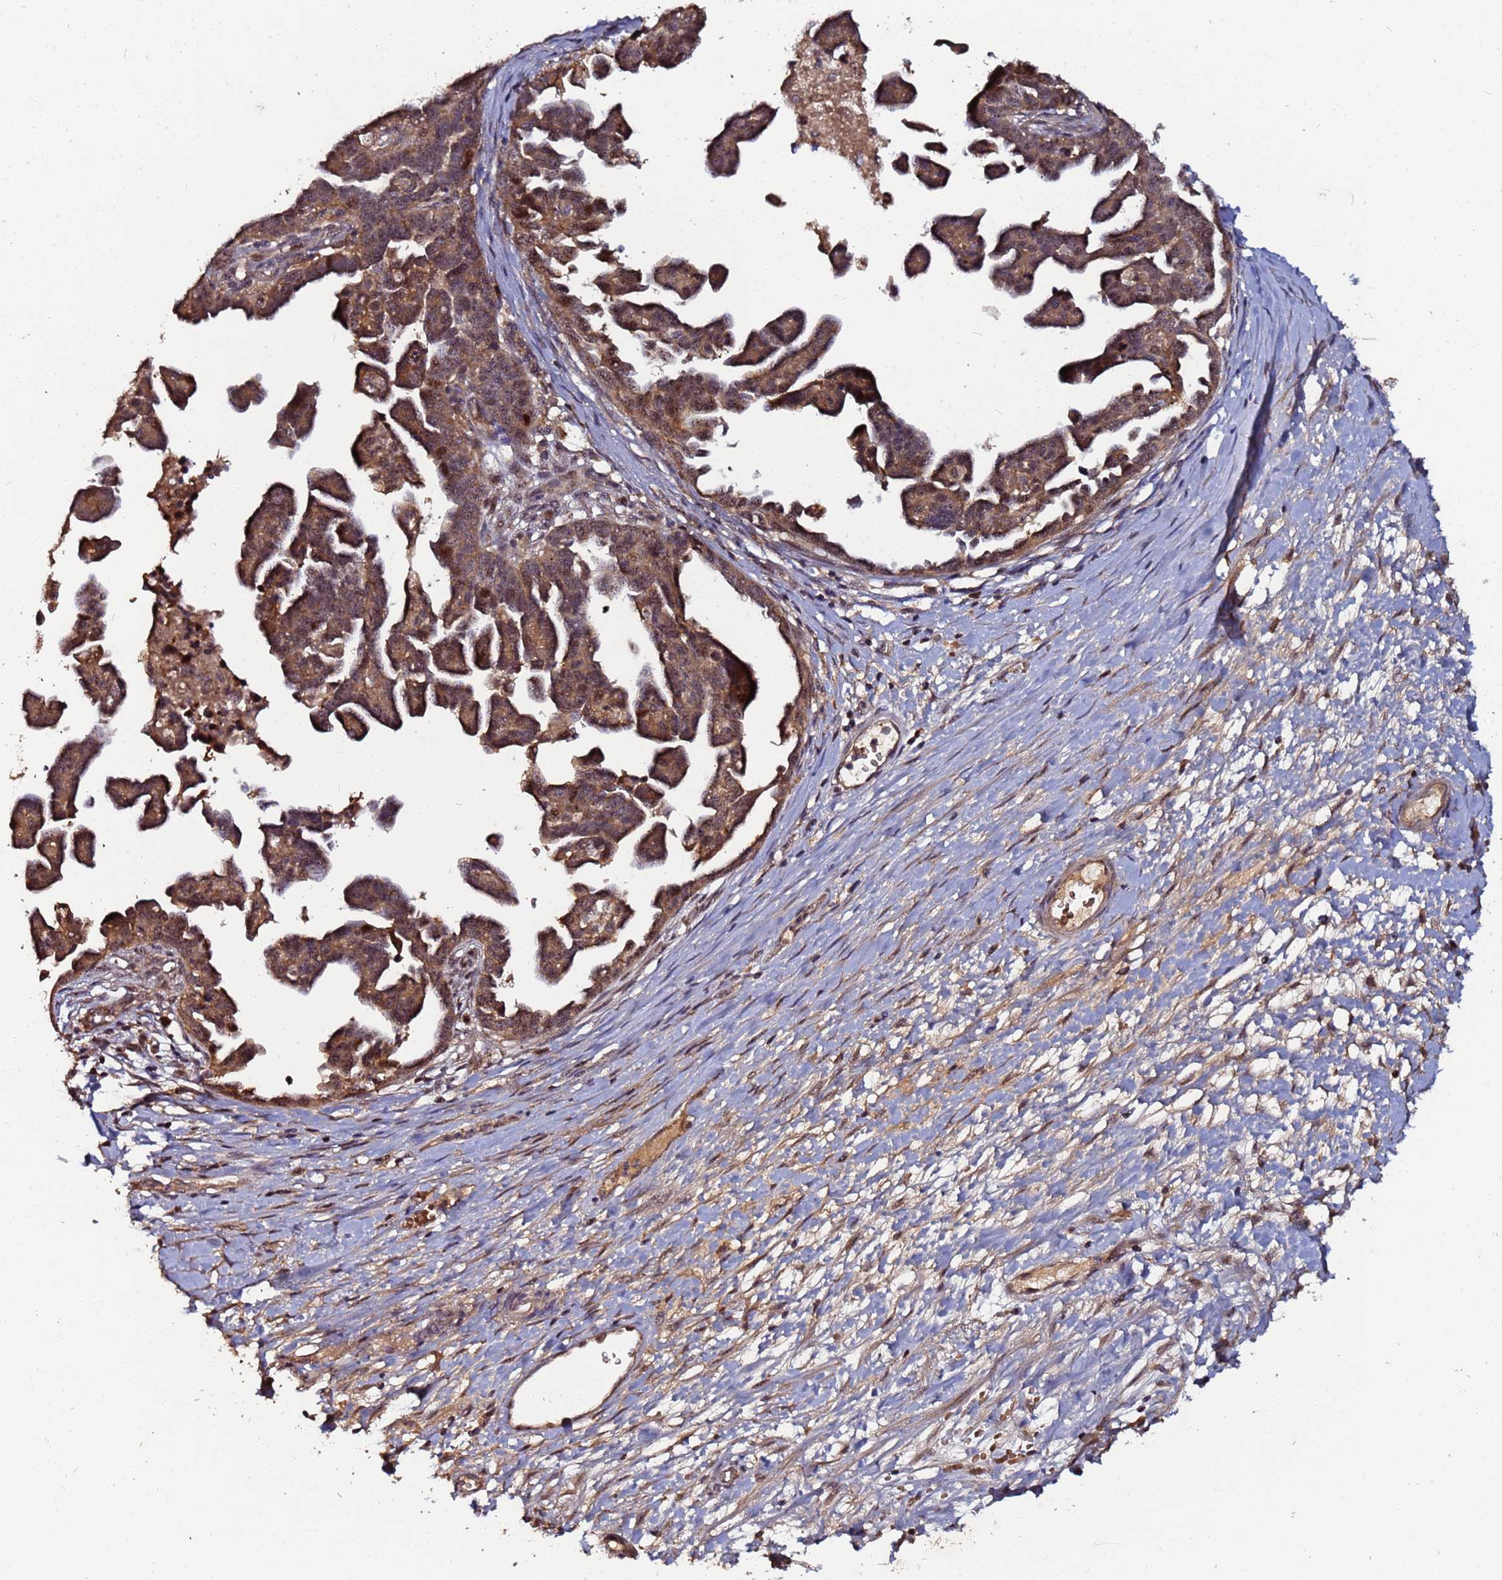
{"staining": {"intensity": "moderate", "quantity": ">75%", "location": "cytoplasmic/membranous,nuclear"}, "tissue": "ovarian cancer", "cell_type": "Tumor cells", "image_type": "cancer", "snomed": [{"axis": "morphology", "description": "Cystadenocarcinoma, serous, NOS"}, {"axis": "topography", "description": "Ovary"}], "caption": "A photomicrograph of human ovarian cancer stained for a protein displays moderate cytoplasmic/membranous and nuclear brown staining in tumor cells.", "gene": "OSER1", "patient": {"sex": "female", "age": 54}}